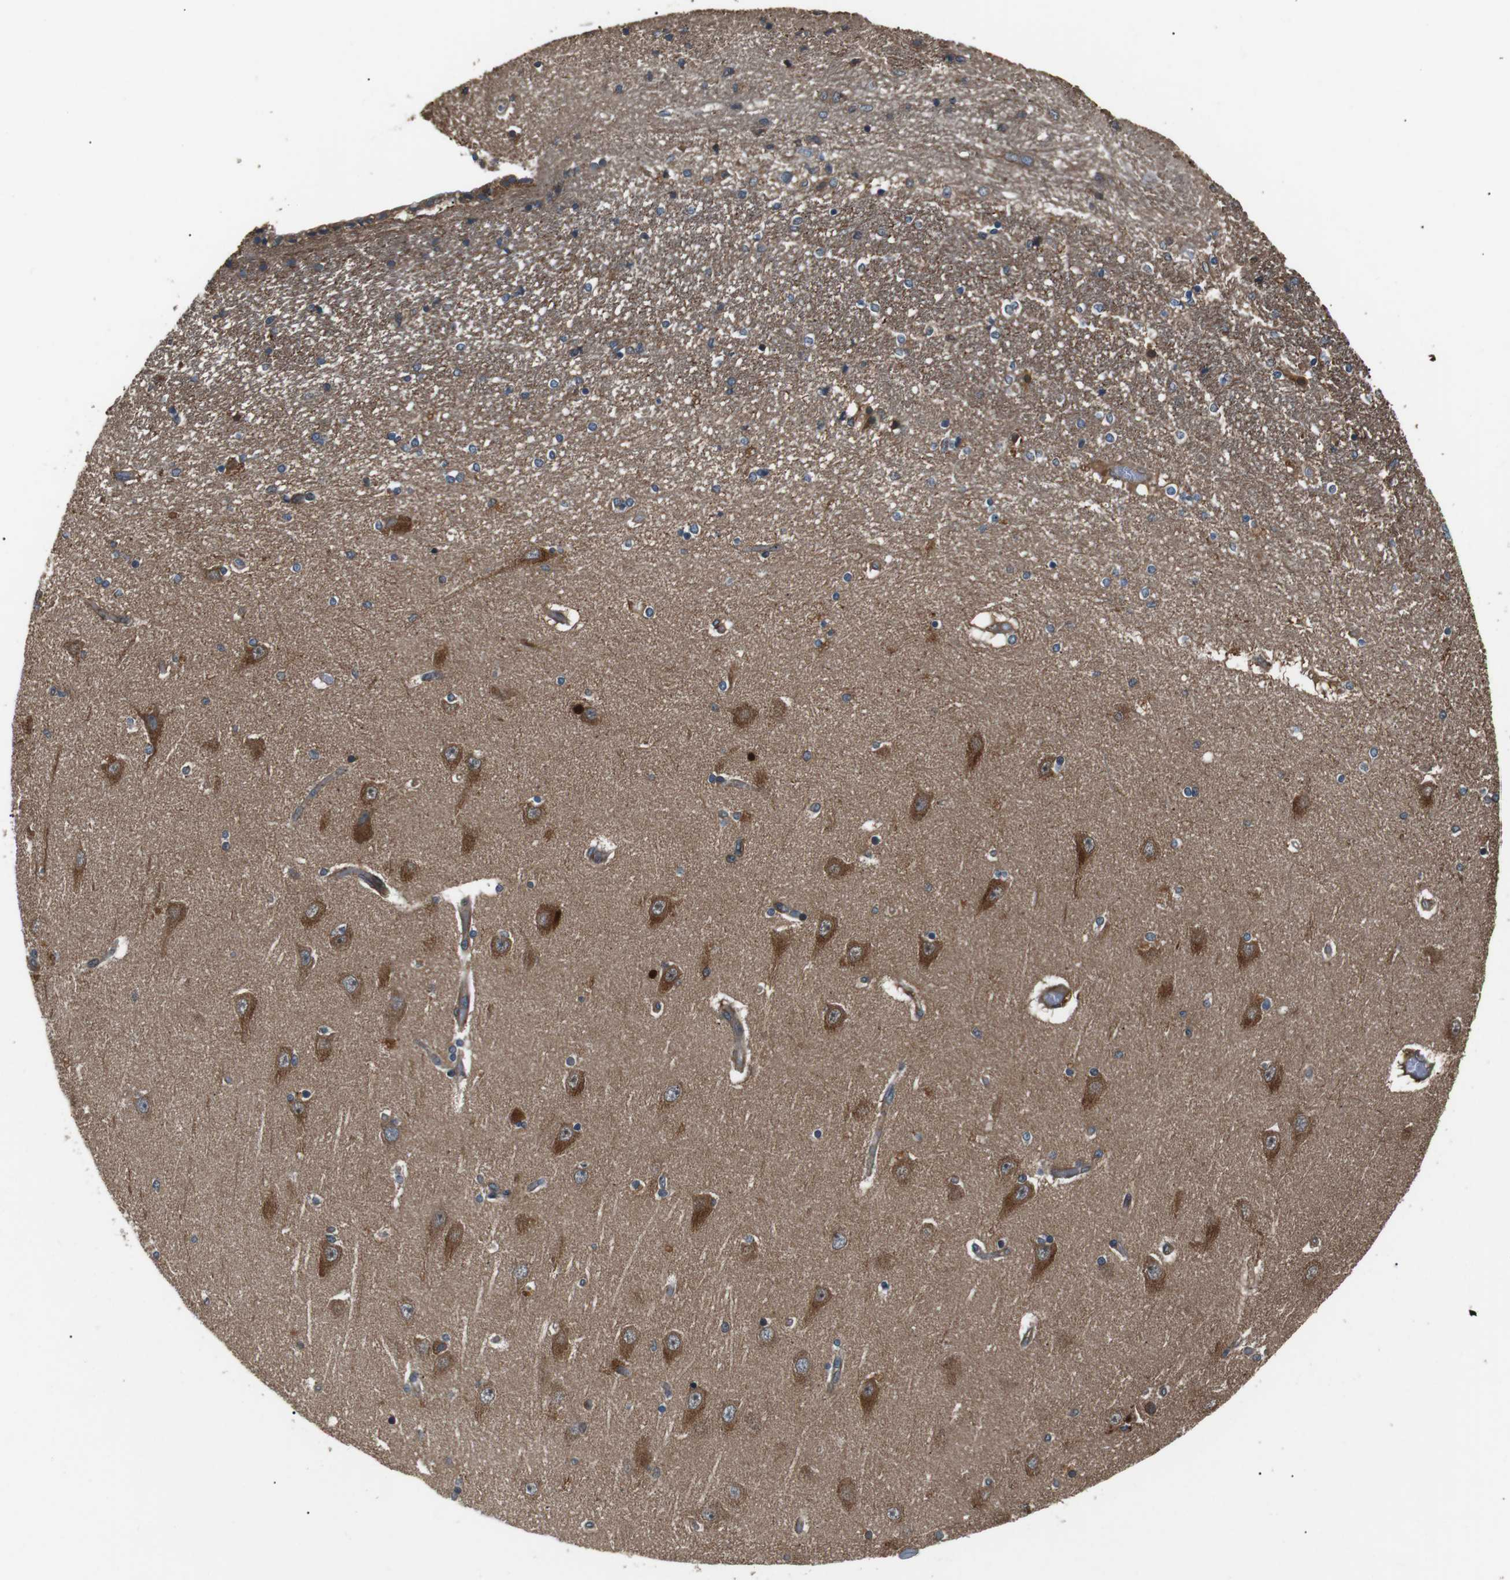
{"staining": {"intensity": "moderate", "quantity": "25%-75%", "location": "cytoplasmic/membranous"}, "tissue": "hippocampus", "cell_type": "Glial cells", "image_type": "normal", "snomed": [{"axis": "morphology", "description": "Normal tissue, NOS"}, {"axis": "topography", "description": "Hippocampus"}], "caption": "Moderate cytoplasmic/membranous expression is appreciated in approximately 25%-75% of glial cells in normal hippocampus. Nuclei are stained in blue.", "gene": "GPR161", "patient": {"sex": "female", "age": 54}}